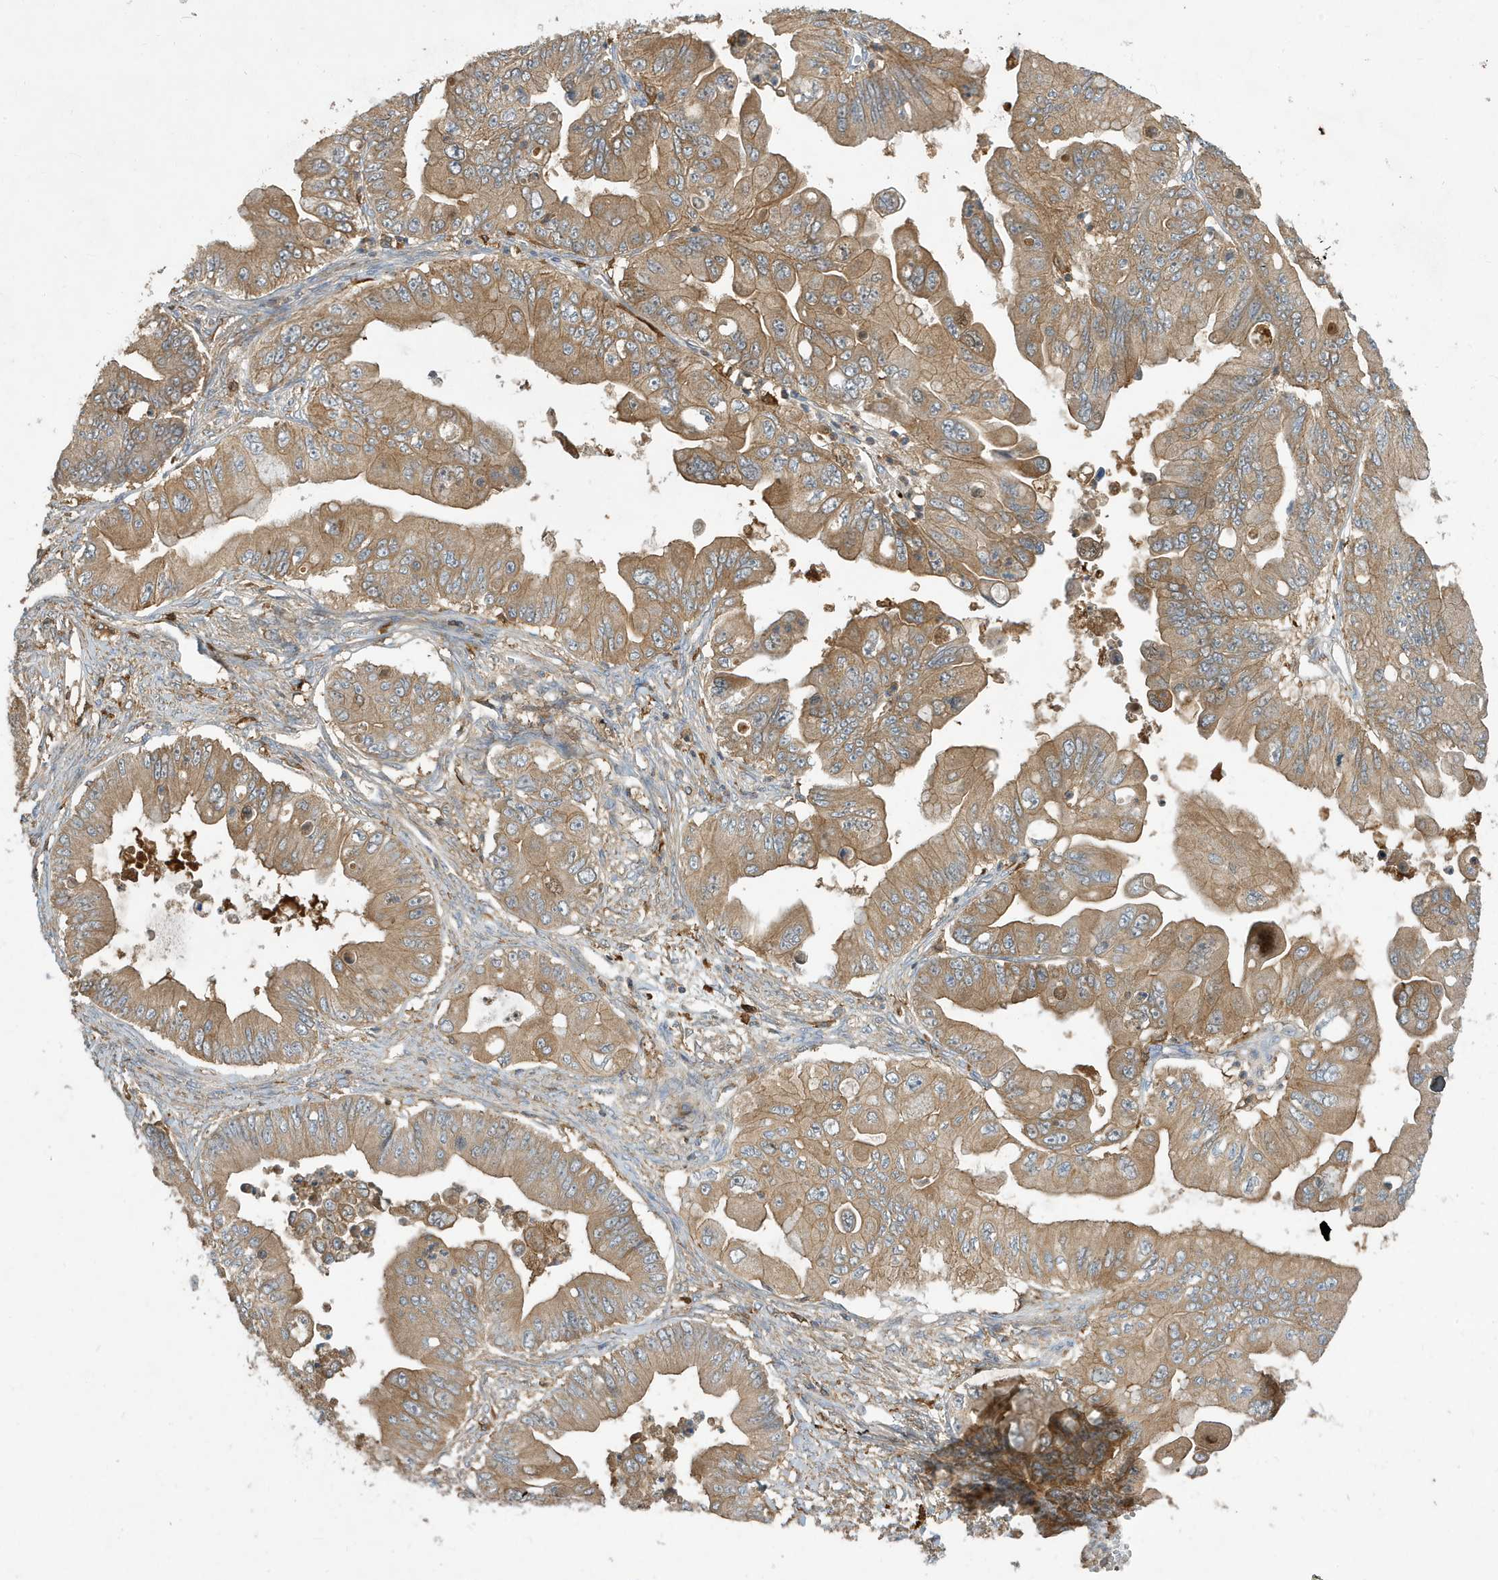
{"staining": {"intensity": "moderate", "quantity": ">75%", "location": "cytoplasmic/membranous"}, "tissue": "ovarian cancer", "cell_type": "Tumor cells", "image_type": "cancer", "snomed": [{"axis": "morphology", "description": "Cystadenocarcinoma, mucinous, NOS"}, {"axis": "topography", "description": "Ovary"}], "caption": "Immunohistochemistry (IHC) of ovarian cancer shows medium levels of moderate cytoplasmic/membranous expression in about >75% of tumor cells. (IHC, brightfield microscopy, high magnification).", "gene": "ABTB1", "patient": {"sex": "female", "age": 71}}